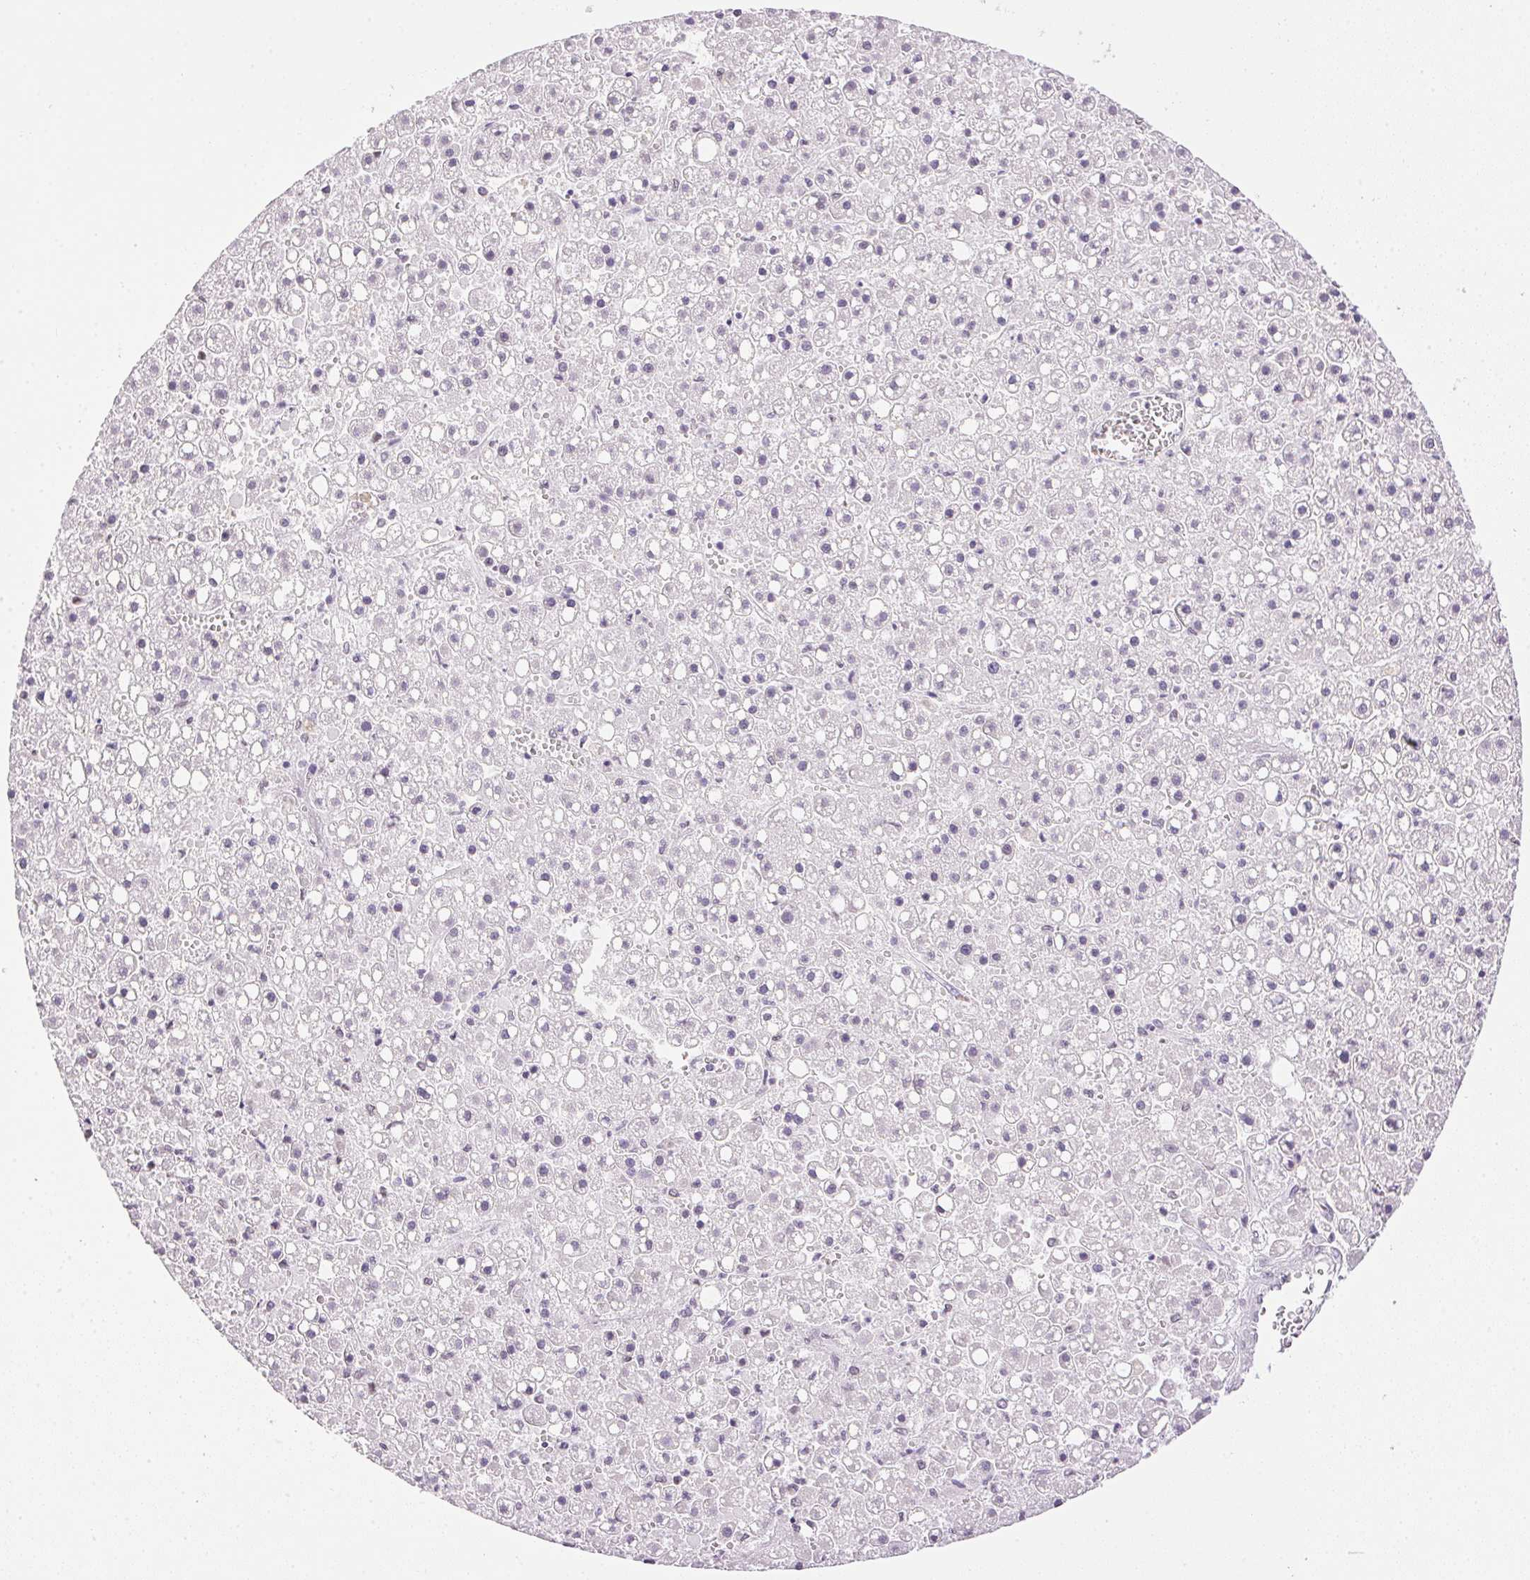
{"staining": {"intensity": "negative", "quantity": "none", "location": "none"}, "tissue": "liver cancer", "cell_type": "Tumor cells", "image_type": "cancer", "snomed": [{"axis": "morphology", "description": "Carcinoma, Hepatocellular, NOS"}, {"axis": "topography", "description": "Liver"}], "caption": "Liver hepatocellular carcinoma was stained to show a protein in brown. There is no significant staining in tumor cells.", "gene": "PRL", "patient": {"sex": "male", "age": 67}}